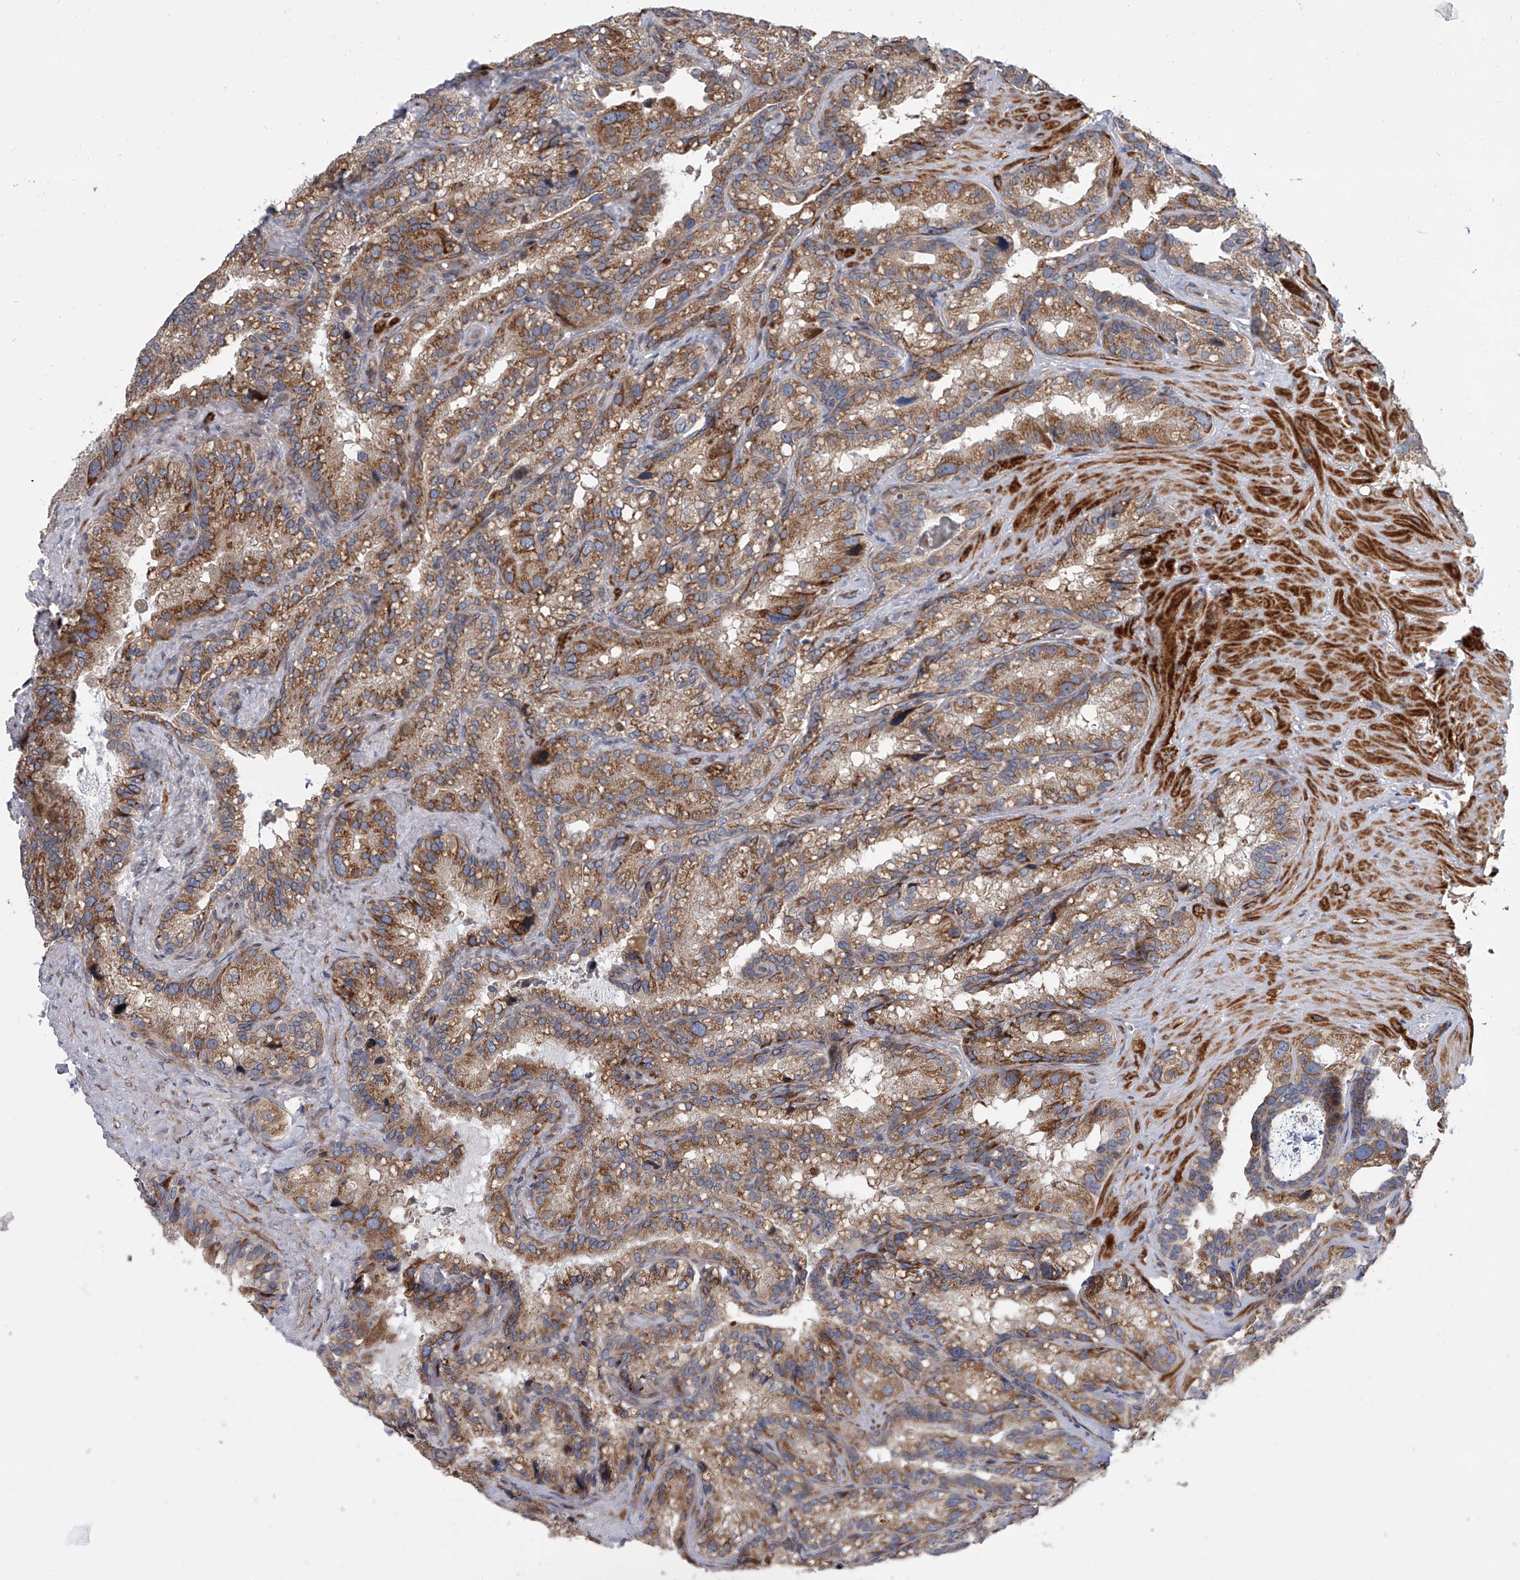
{"staining": {"intensity": "moderate", "quantity": ">75%", "location": "cytoplasmic/membranous"}, "tissue": "seminal vesicle", "cell_type": "Glandular cells", "image_type": "normal", "snomed": [{"axis": "morphology", "description": "Normal tissue, NOS"}, {"axis": "topography", "description": "Prostate"}, {"axis": "topography", "description": "Seminal veicle"}], "caption": "Glandular cells show medium levels of moderate cytoplasmic/membranous staining in approximately >75% of cells in normal seminal vesicle. (DAB IHC with brightfield microscopy, high magnification).", "gene": "DLGAP2", "patient": {"sex": "male", "age": 68}}